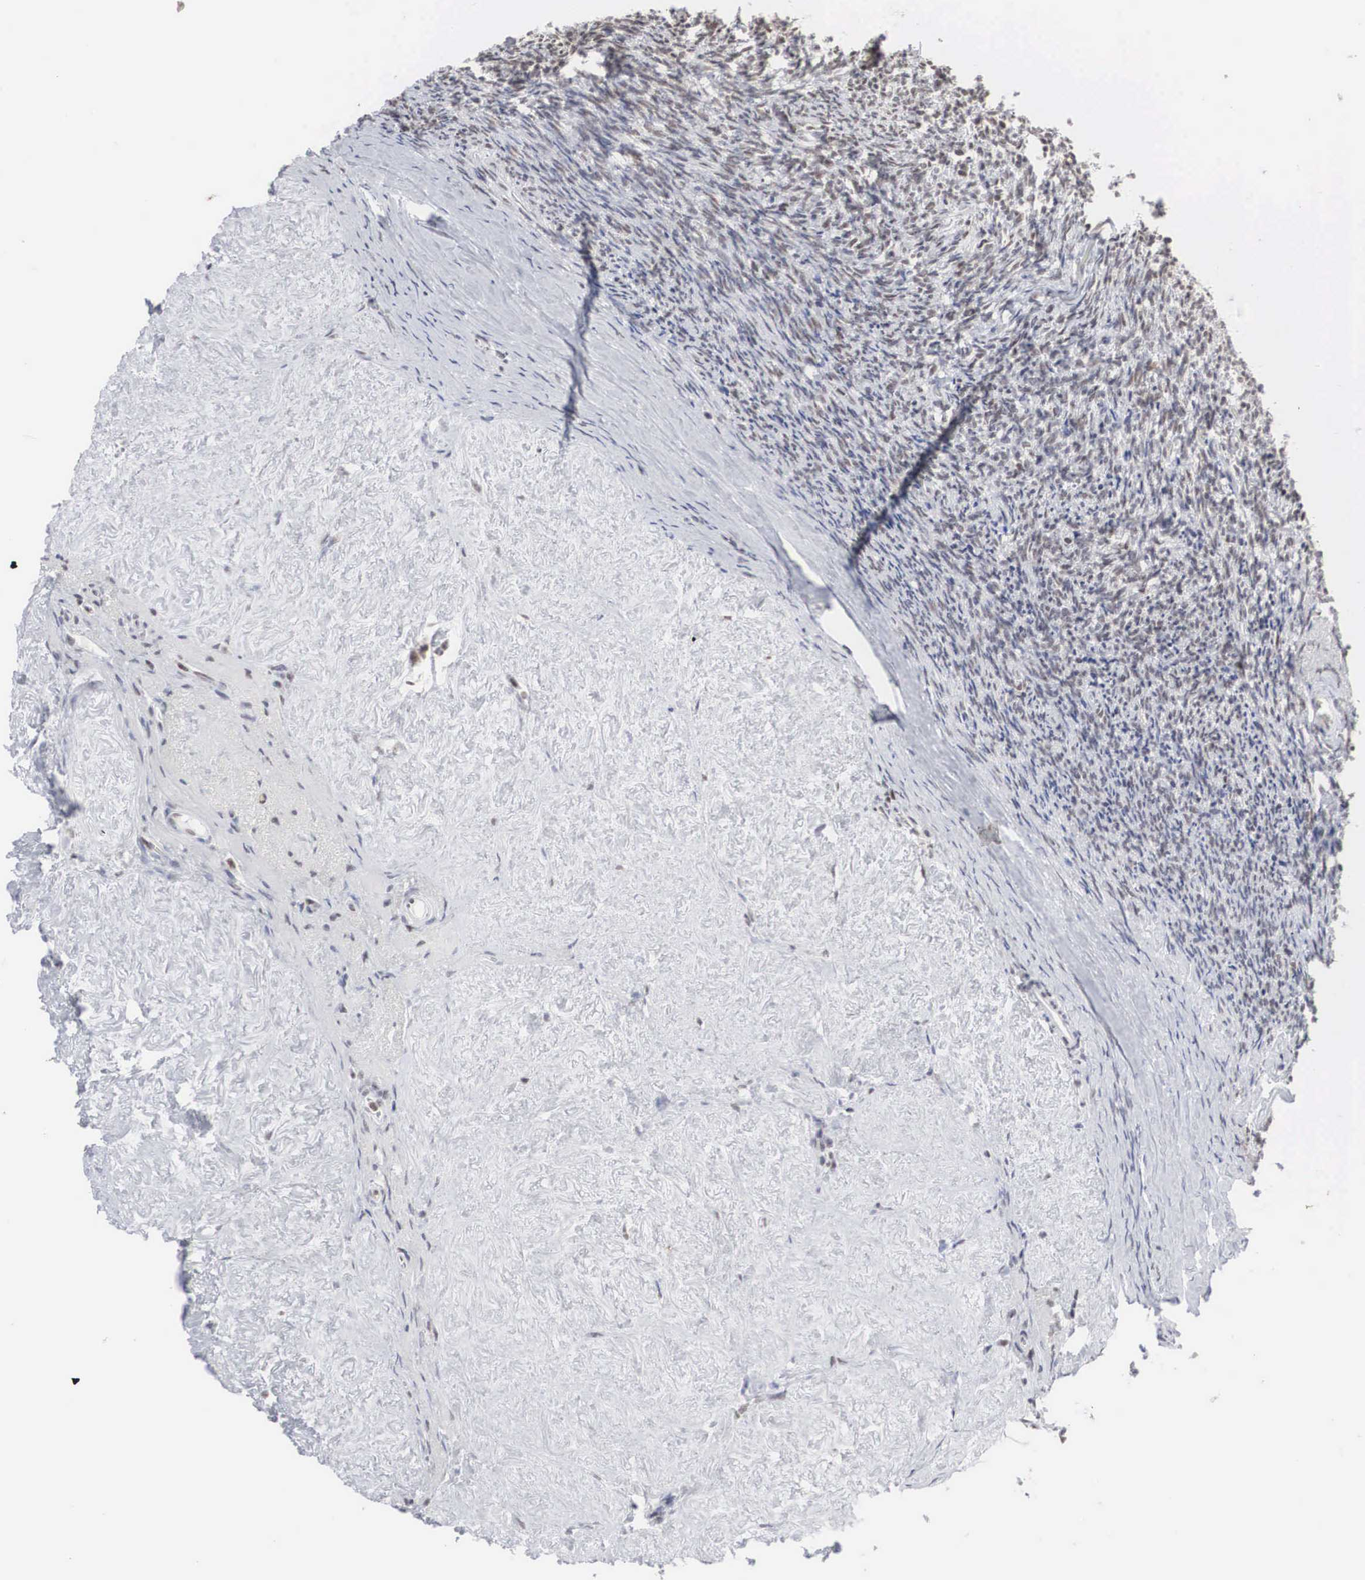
{"staining": {"intensity": "negative", "quantity": "none", "location": "none"}, "tissue": "ovary", "cell_type": "Ovarian stroma cells", "image_type": "normal", "snomed": [{"axis": "morphology", "description": "Normal tissue, NOS"}, {"axis": "topography", "description": "Ovary"}], "caption": "Protein analysis of benign ovary reveals no significant positivity in ovarian stroma cells.", "gene": "AUTS2", "patient": {"sex": "female", "age": 53}}